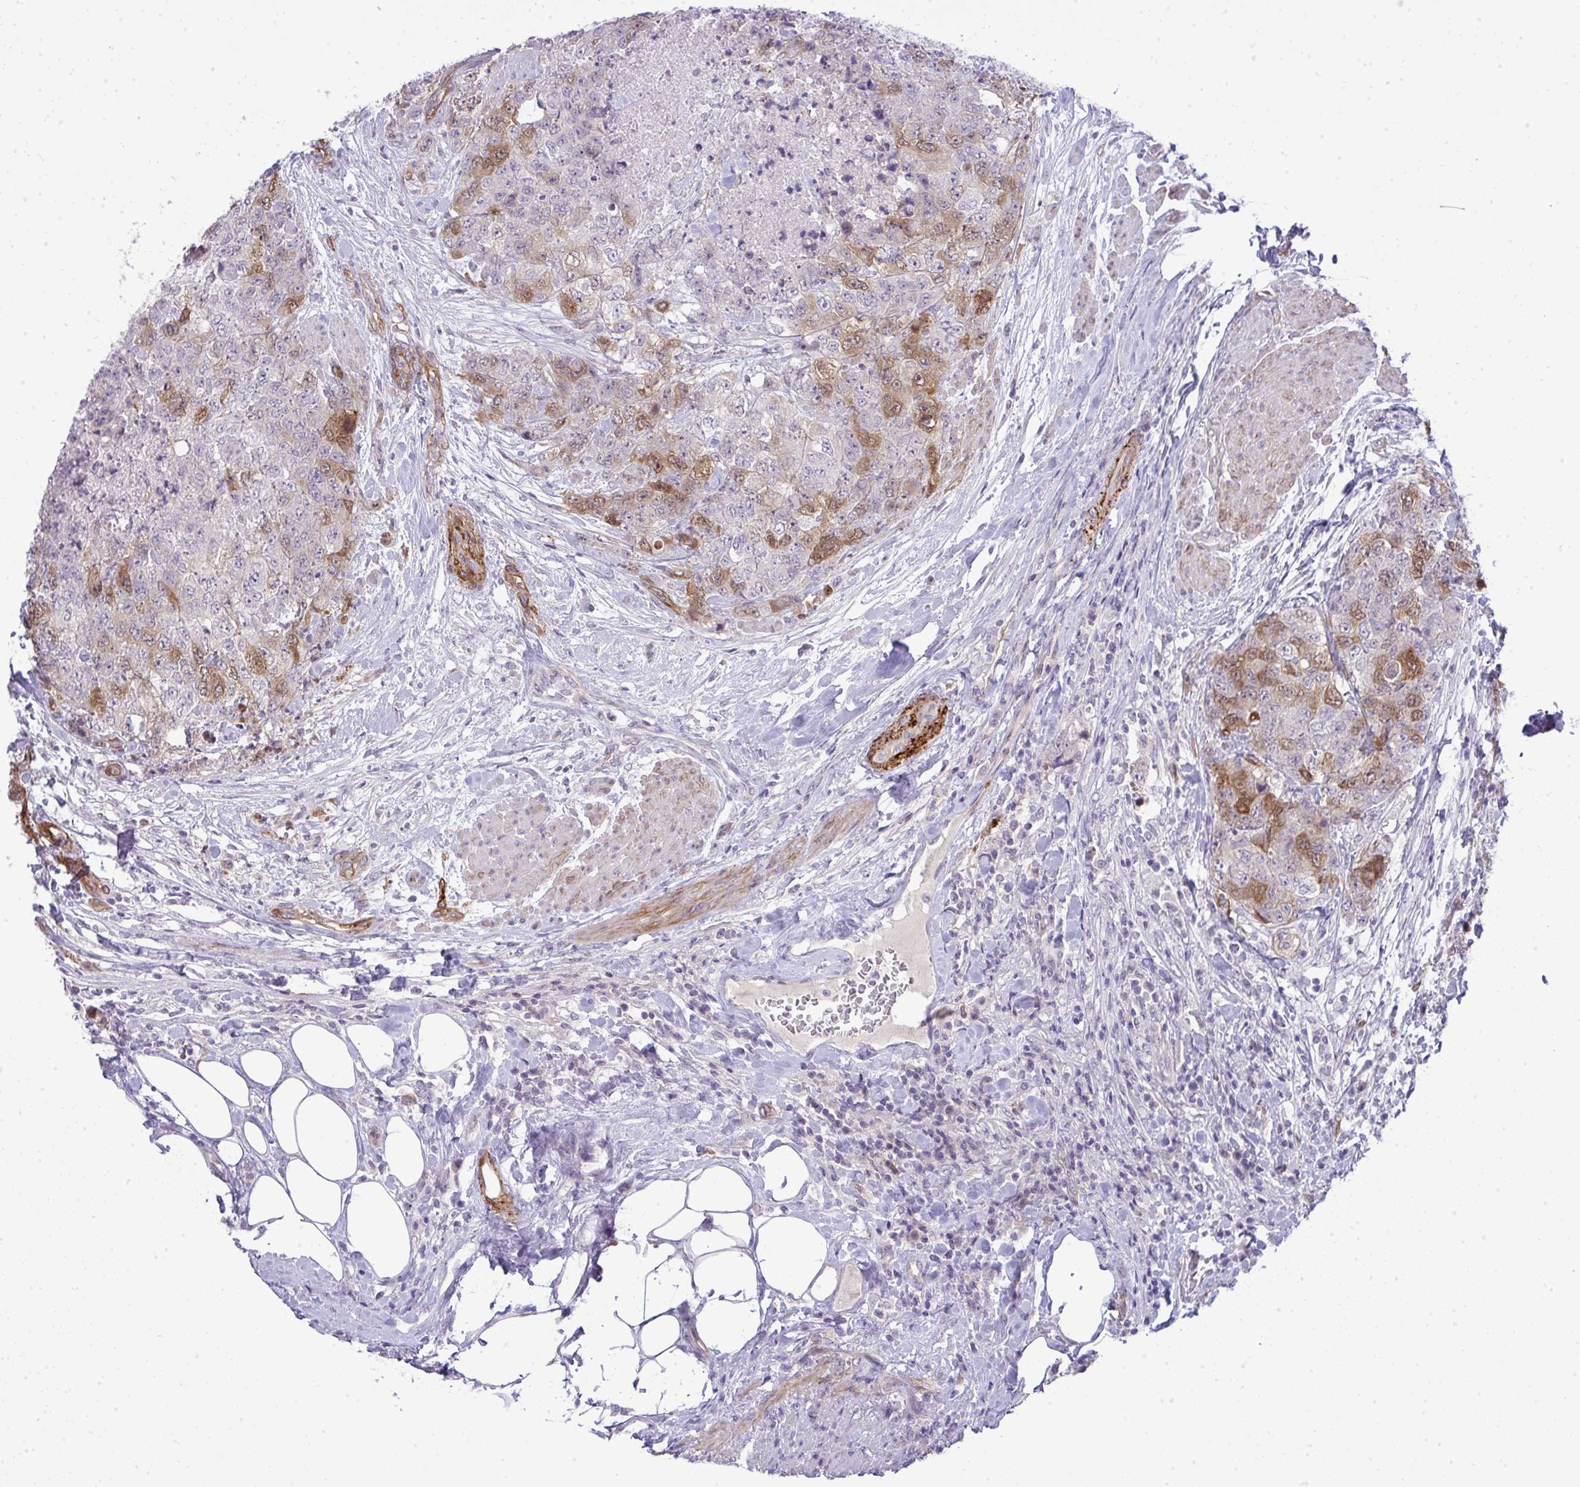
{"staining": {"intensity": "weak", "quantity": "<25%", "location": "cytoplasmic/membranous,nuclear"}, "tissue": "urothelial cancer", "cell_type": "Tumor cells", "image_type": "cancer", "snomed": [{"axis": "morphology", "description": "Urothelial carcinoma, High grade"}, {"axis": "topography", "description": "Urinary bladder"}], "caption": "Immunohistochemistry (IHC) of urothelial carcinoma (high-grade) displays no staining in tumor cells.", "gene": "UBE2S", "patient": {"sex": "female", "age": 78}}